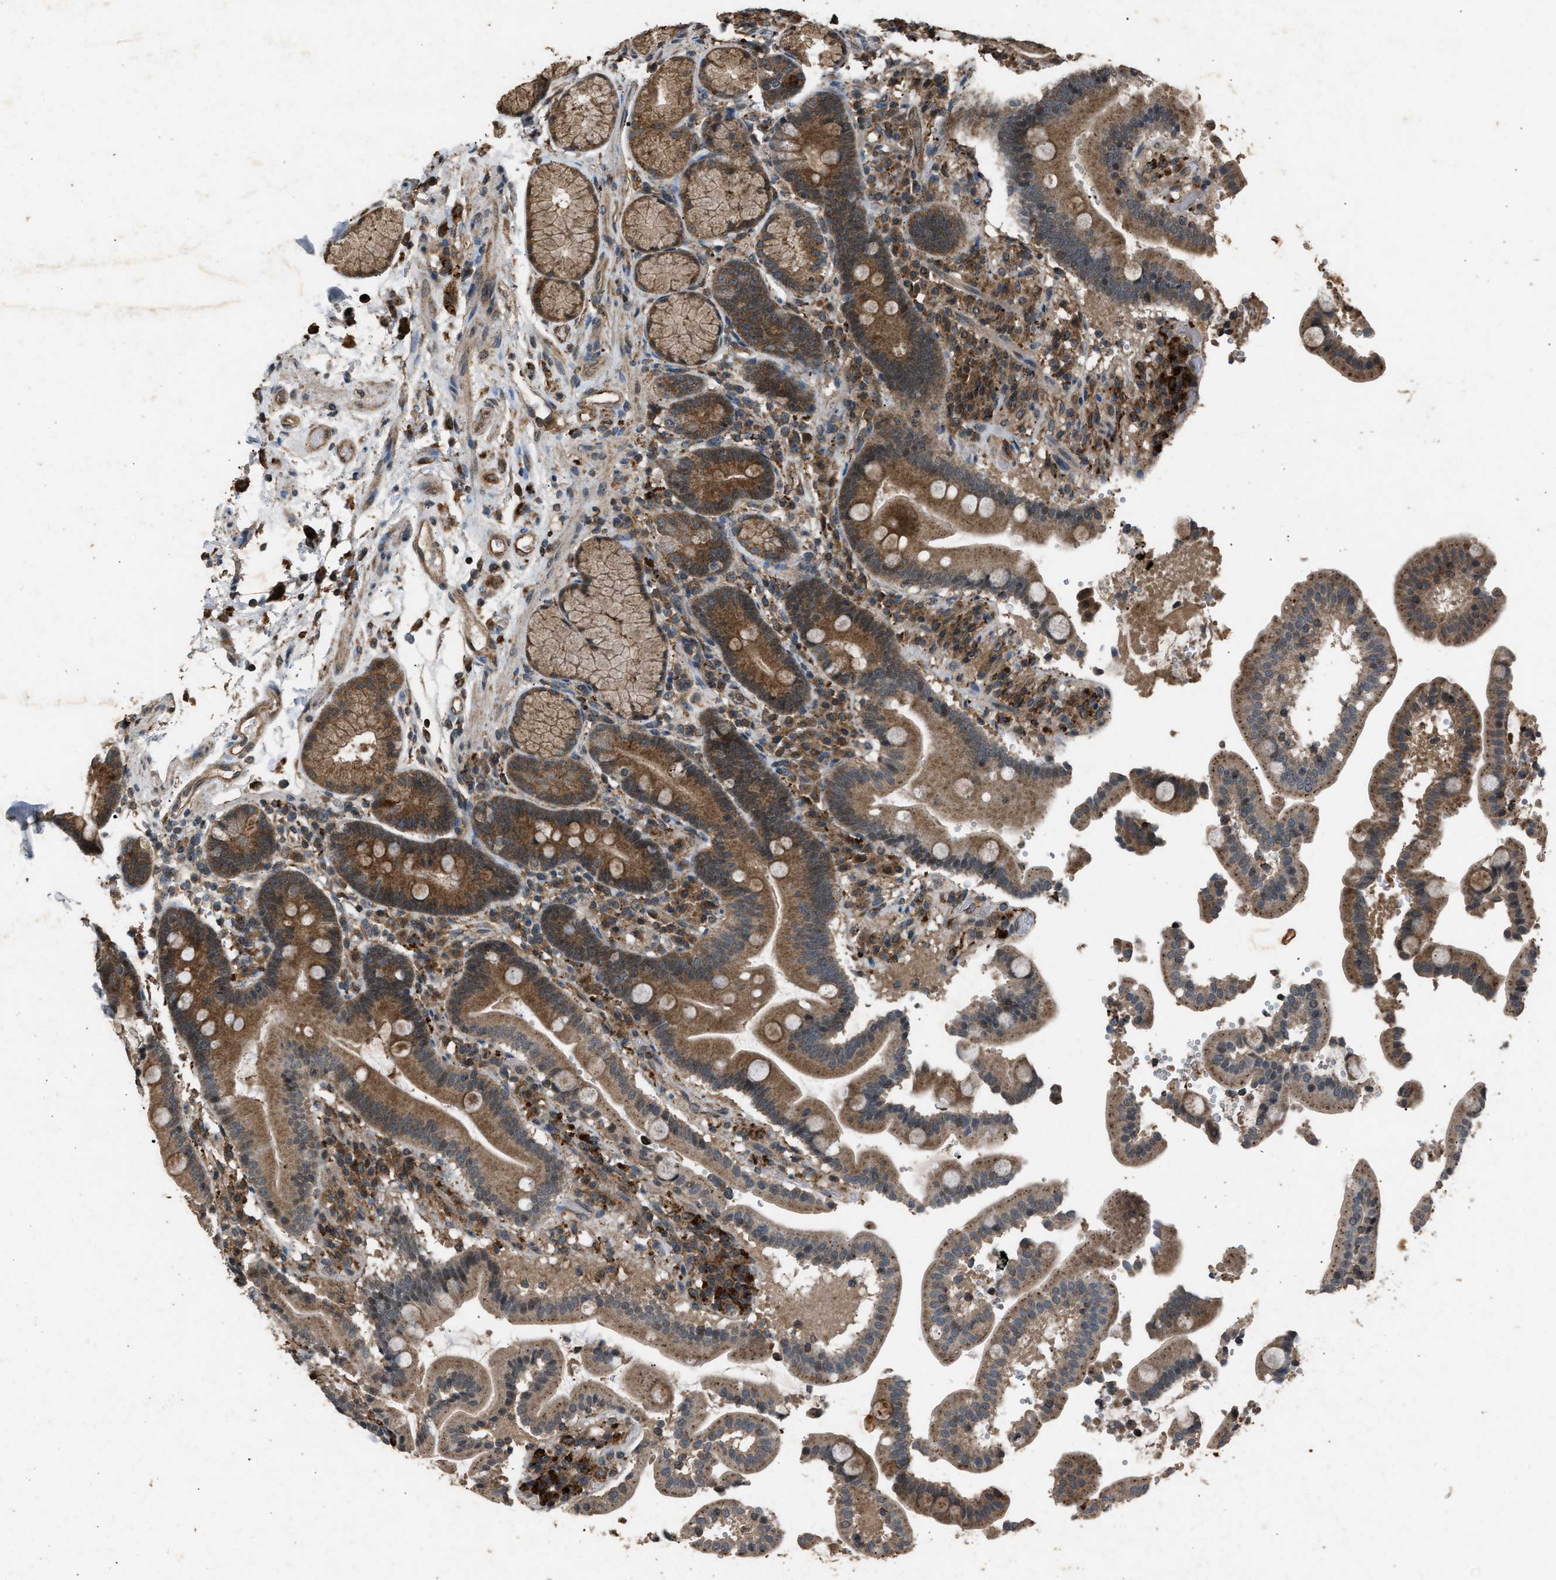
{"staining": {"intensity": "moderate", "quantity": ">75%", "location": "cytoplasmic/membranous"}, "tissue": "duodenum", "cell_type": "Glandular cells", "image_type": "normal", "snomed": [{"axis": "morphology", "description": "Normal tissue, NOS"}, {"axis": "topography", "description": "Small intestine, NOS"}], "caption": "Immunohistochemical staining of benign duodenum reveals medium levels of moderate cytoplasmic/membranous expression in approximately >75% of glandular cells. The protein is shown in brown color, while the nuclei are stained blue.", "gene": "PSMD1", "patient": {"sex": "female", "age": 71}}